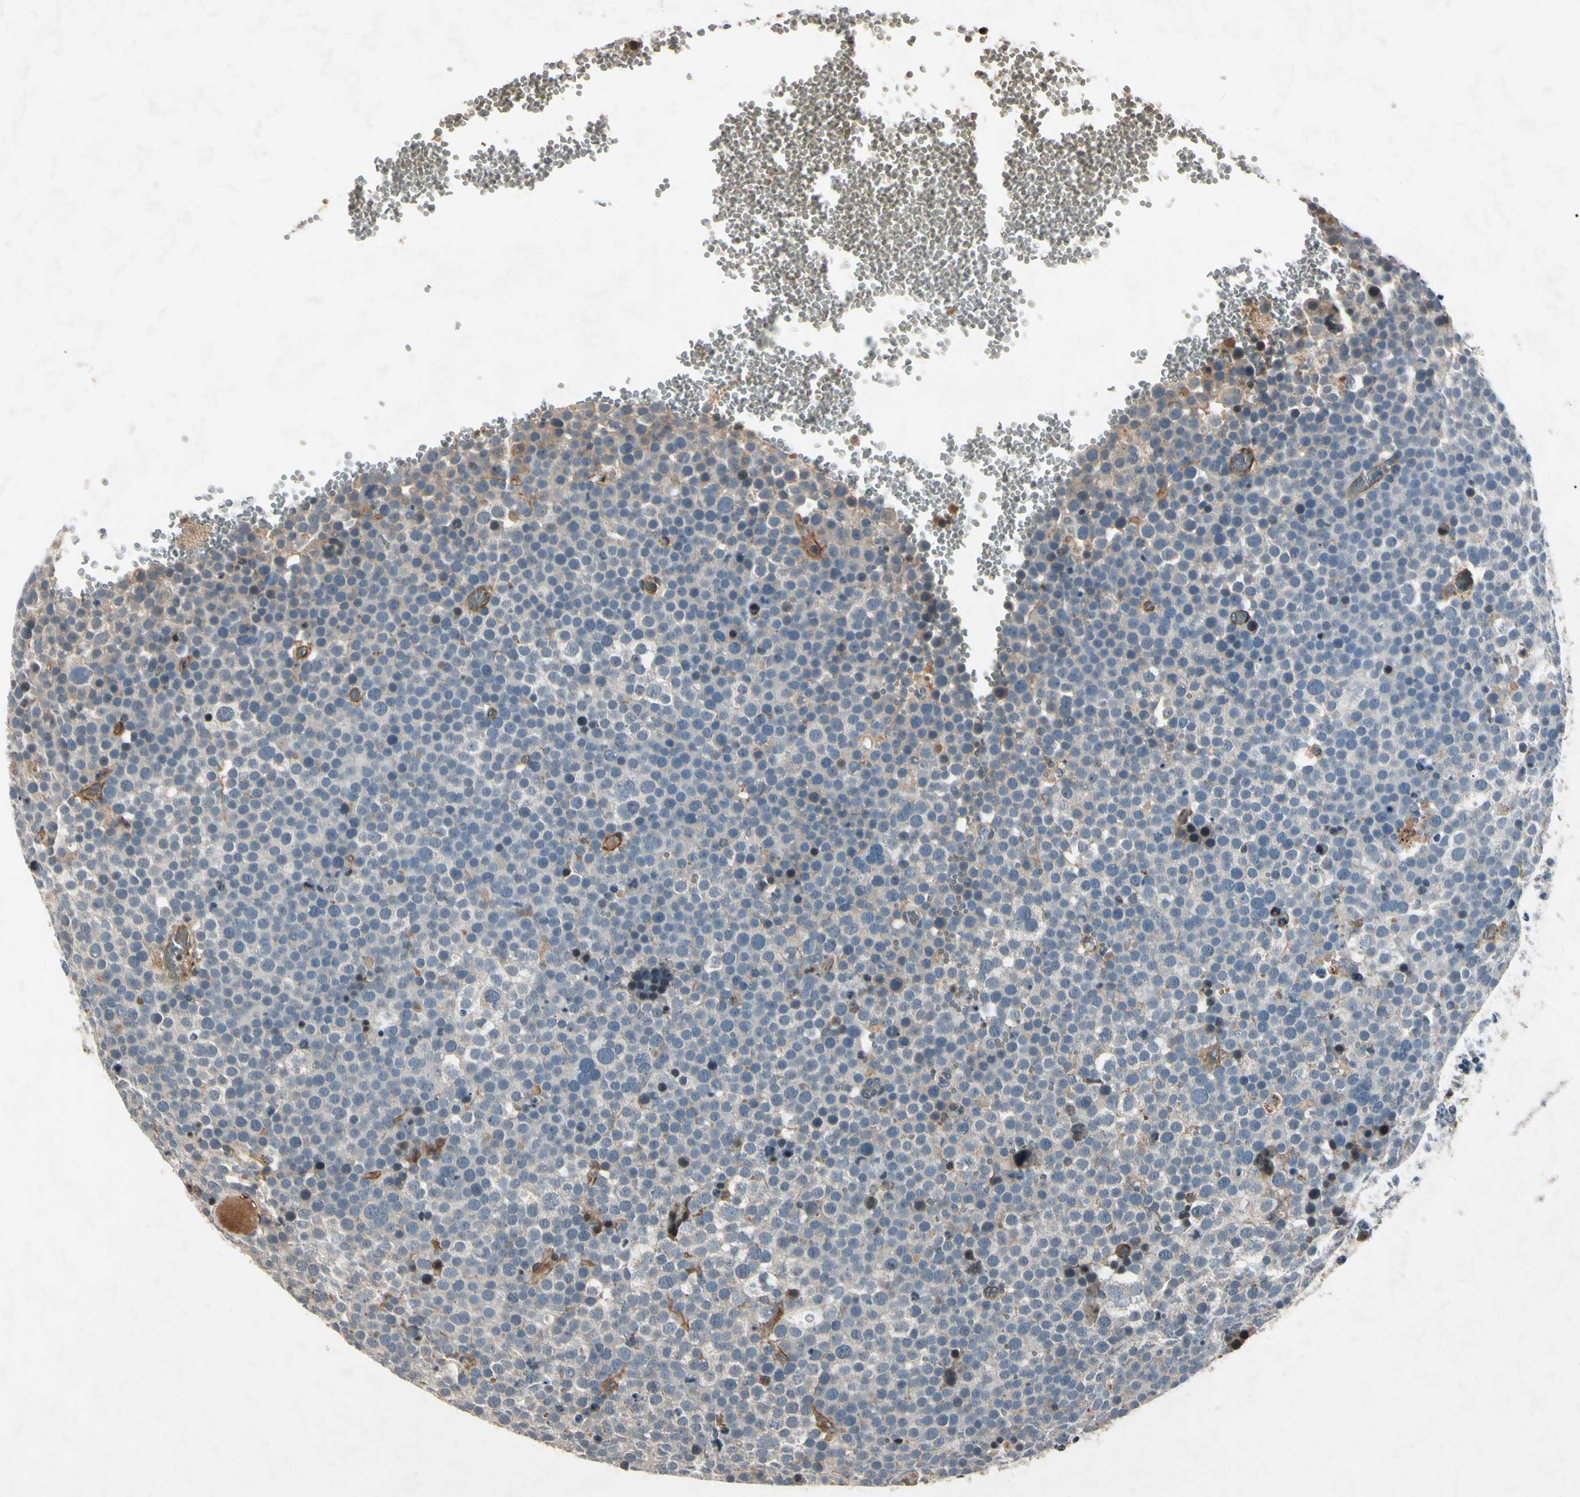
{"staining": {"intensity": "negative", "quantity": "none", "location": "none"}, "tissue": "testis cancer", "cell_type": "Tumor cells", "image_type": "cancer", "snomed": [{"axis": "morphology", "description": "Seminoma, NOS"}, {"axis": "topography", "description": "Testis"}], "caption": "Tumor cells are negative for protein expression in human seminoma (testis).", "gene": "AEBP1", "patient": {"sex": "male", "age": 71}}